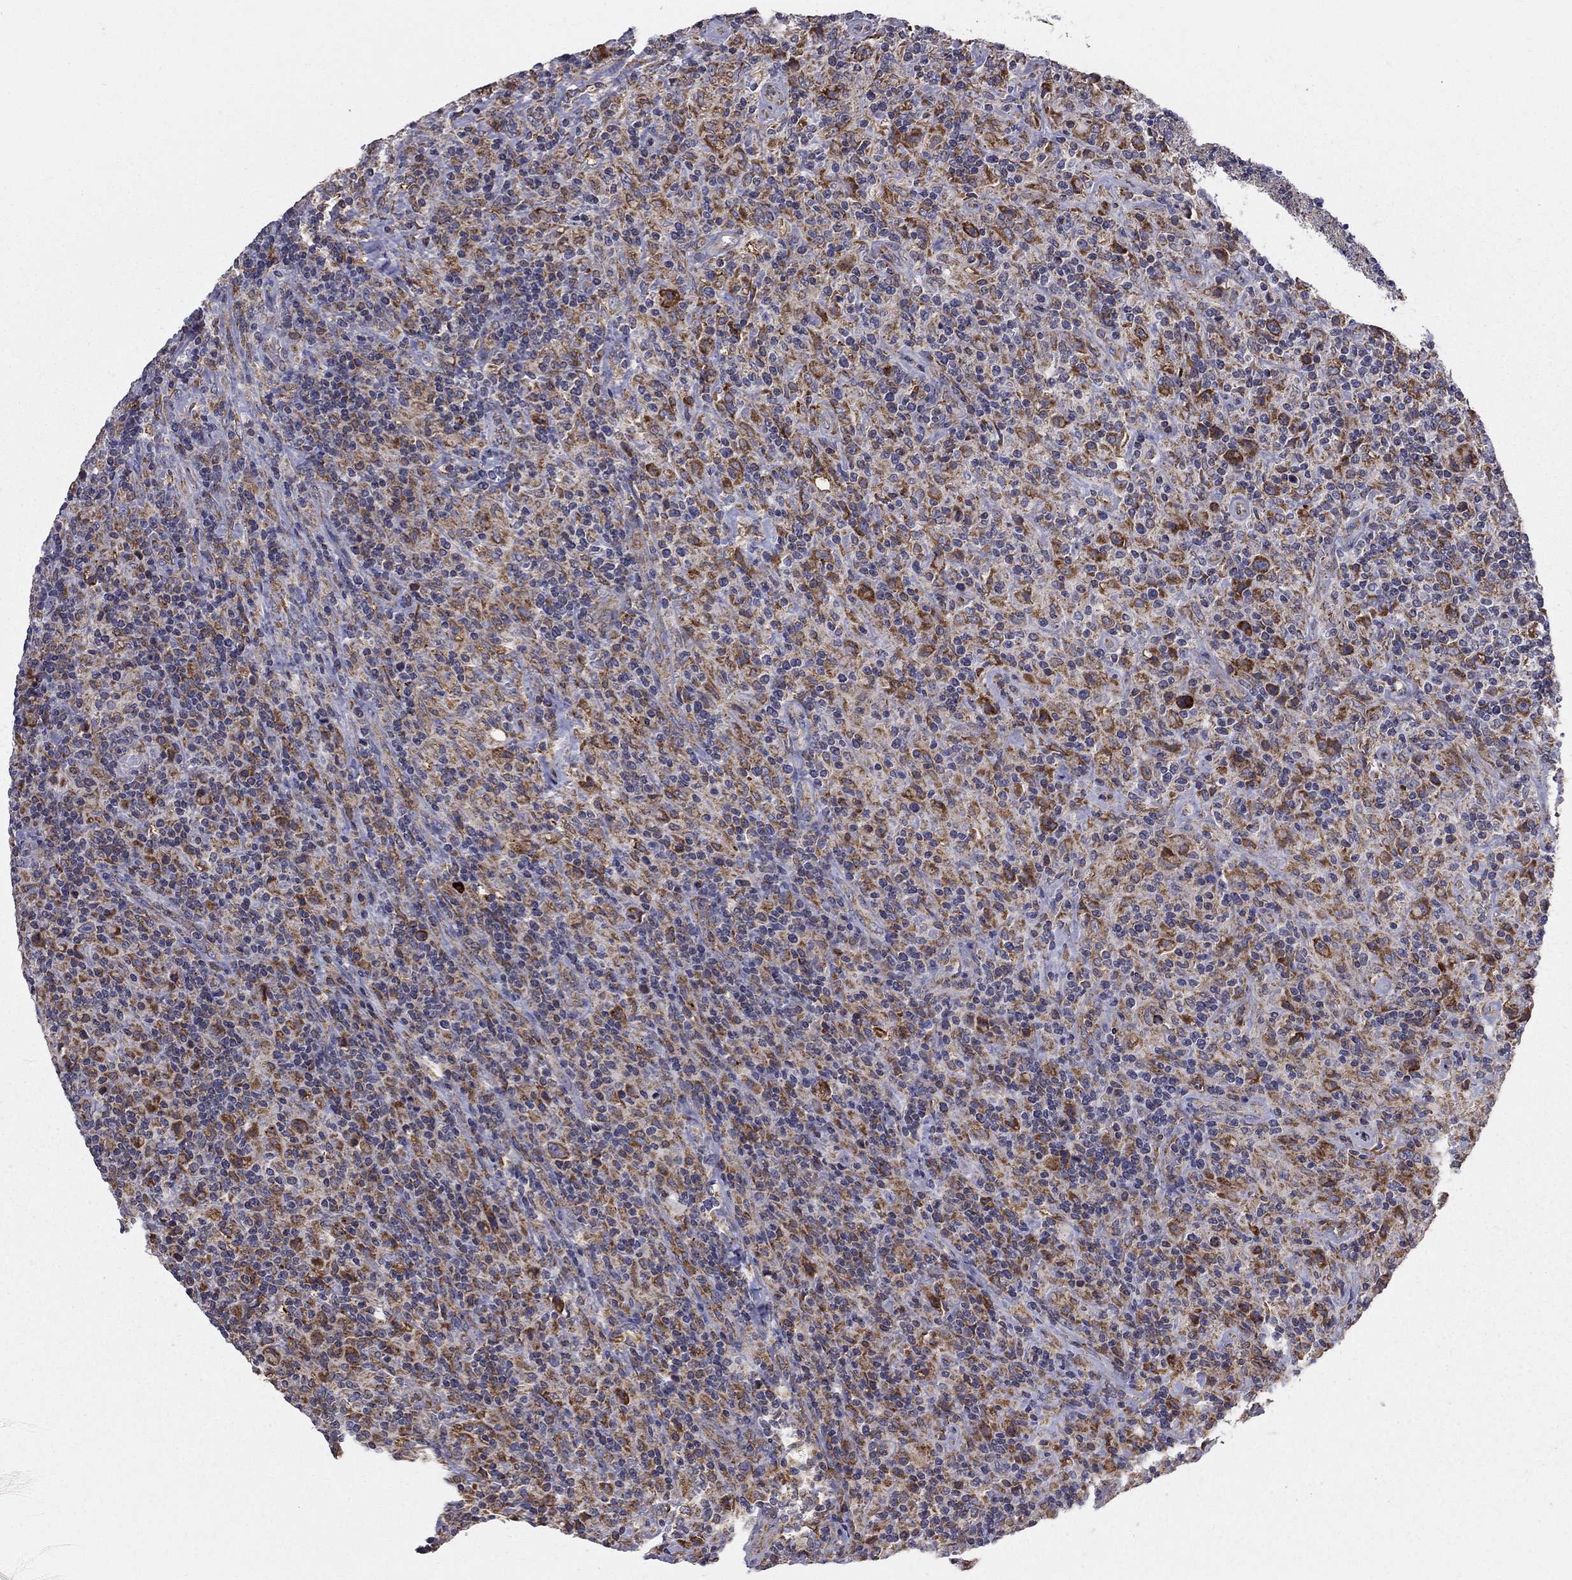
{"staining": {"intensity": "strong", "quantity": ">75%", "location": "cytoplasmic/membranous"}, "tissue": "lymphoma", "cell_type": "Tumor cells", "image_type": "cancer", "snomed": [{"axis": "morphology", "description": "Hodgkin's disease, NOS"}, {"axis": "topography", "description": "Lymph node"}], "caption": "A brown stain labels strong cytoplasmic/membranous expression of a protein in Hodgkin's disease tumor cells.", "gene": "PRDX4", "patient": {"sex": "male", "age": 70}}